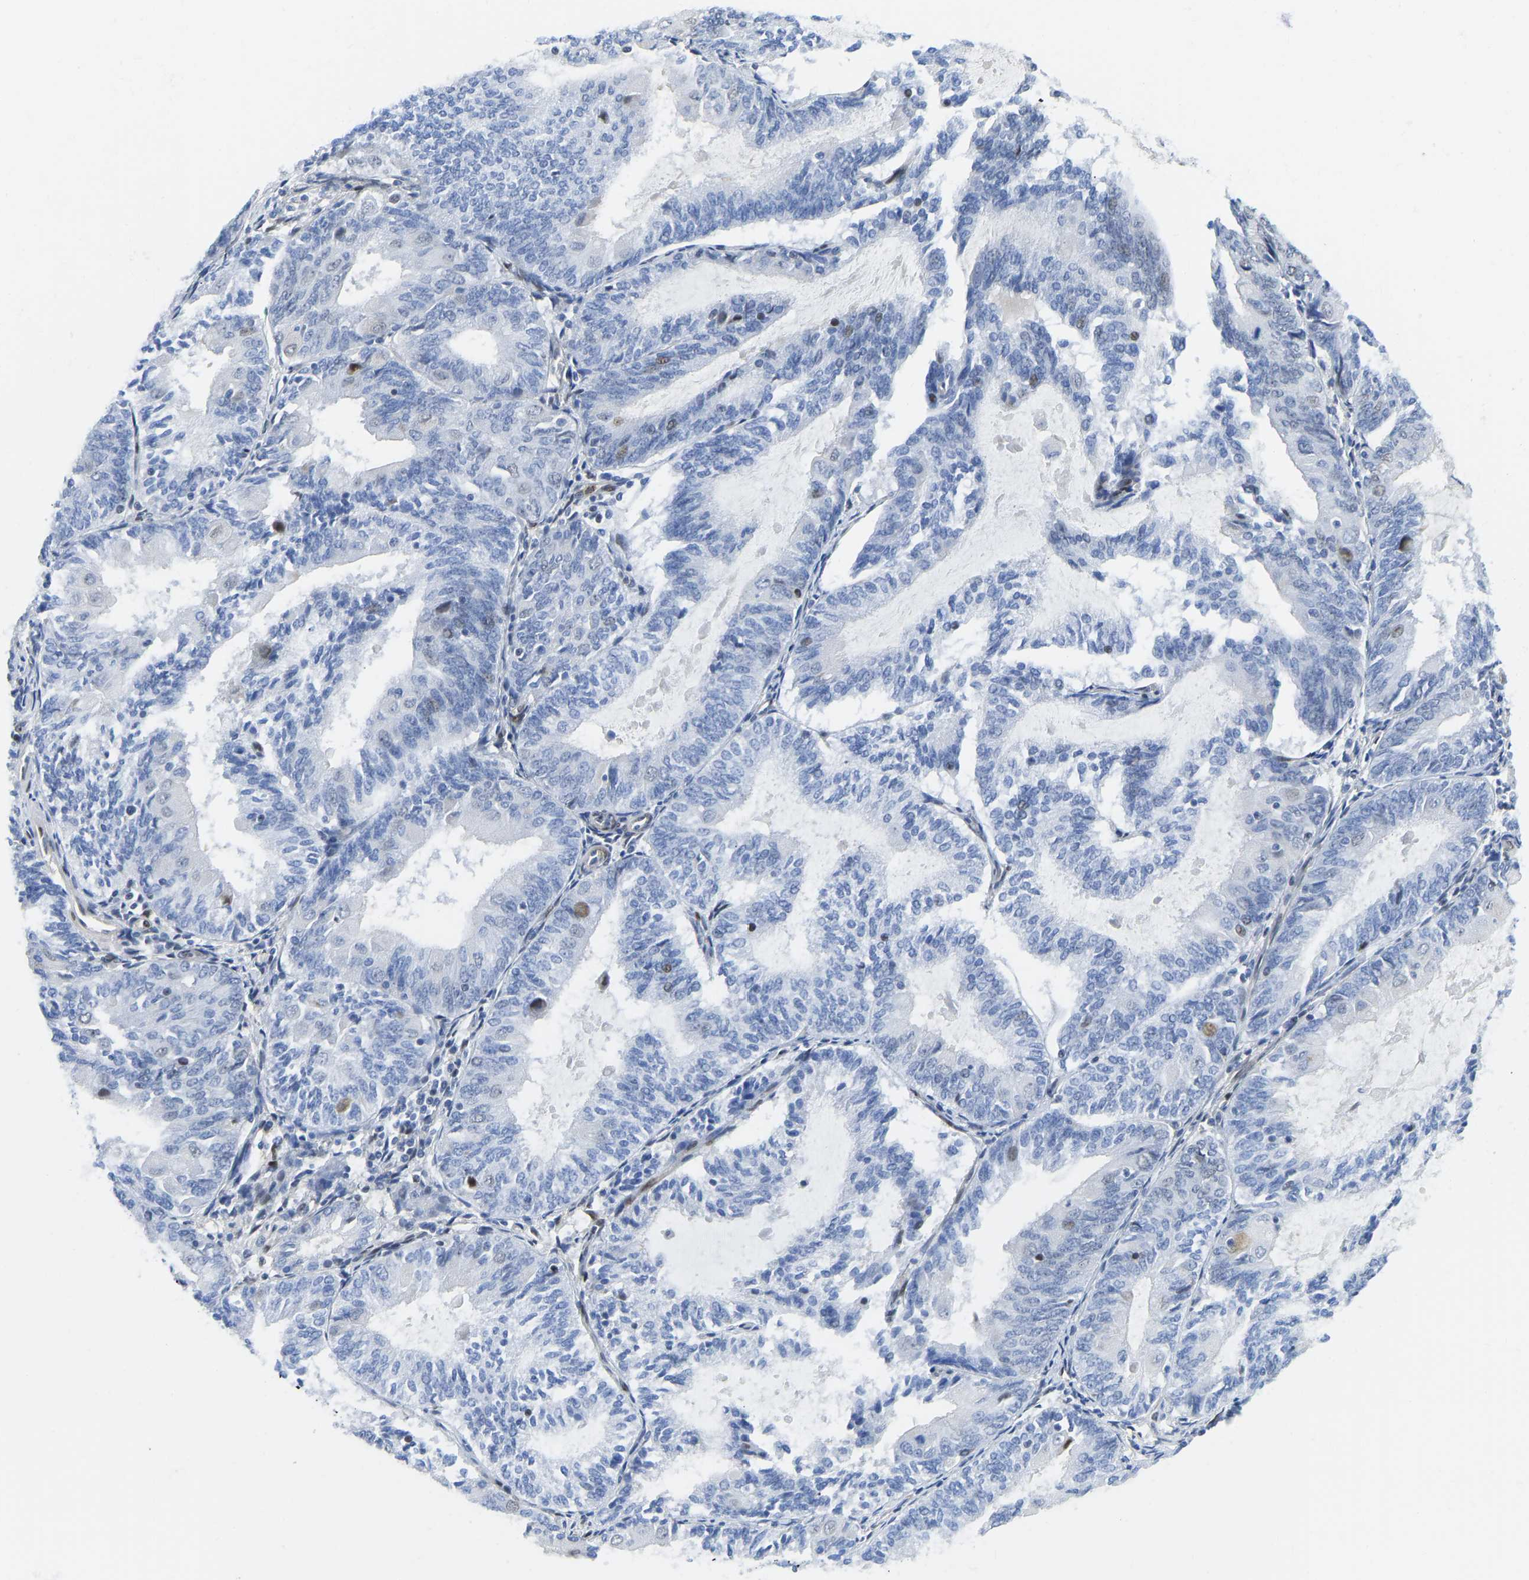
{"staining": {"intensity": "negative", "quantity": "none", "location": "none"}, "tissue": "endometrial cancer", "cell_type": "Tumor cells", "image_type": "cancer", "snomed": [{"axis": "morphology", "description": "Adenocarcinoma, NOS"}, {"axis": "topography", "description": "Endometrium"}], "caption": "The image exhibits no staining of tumor cells in endometrial adenocarcinoma.", "gene": "HDAC5", "patient": {"sex": "female", "age": 81}}